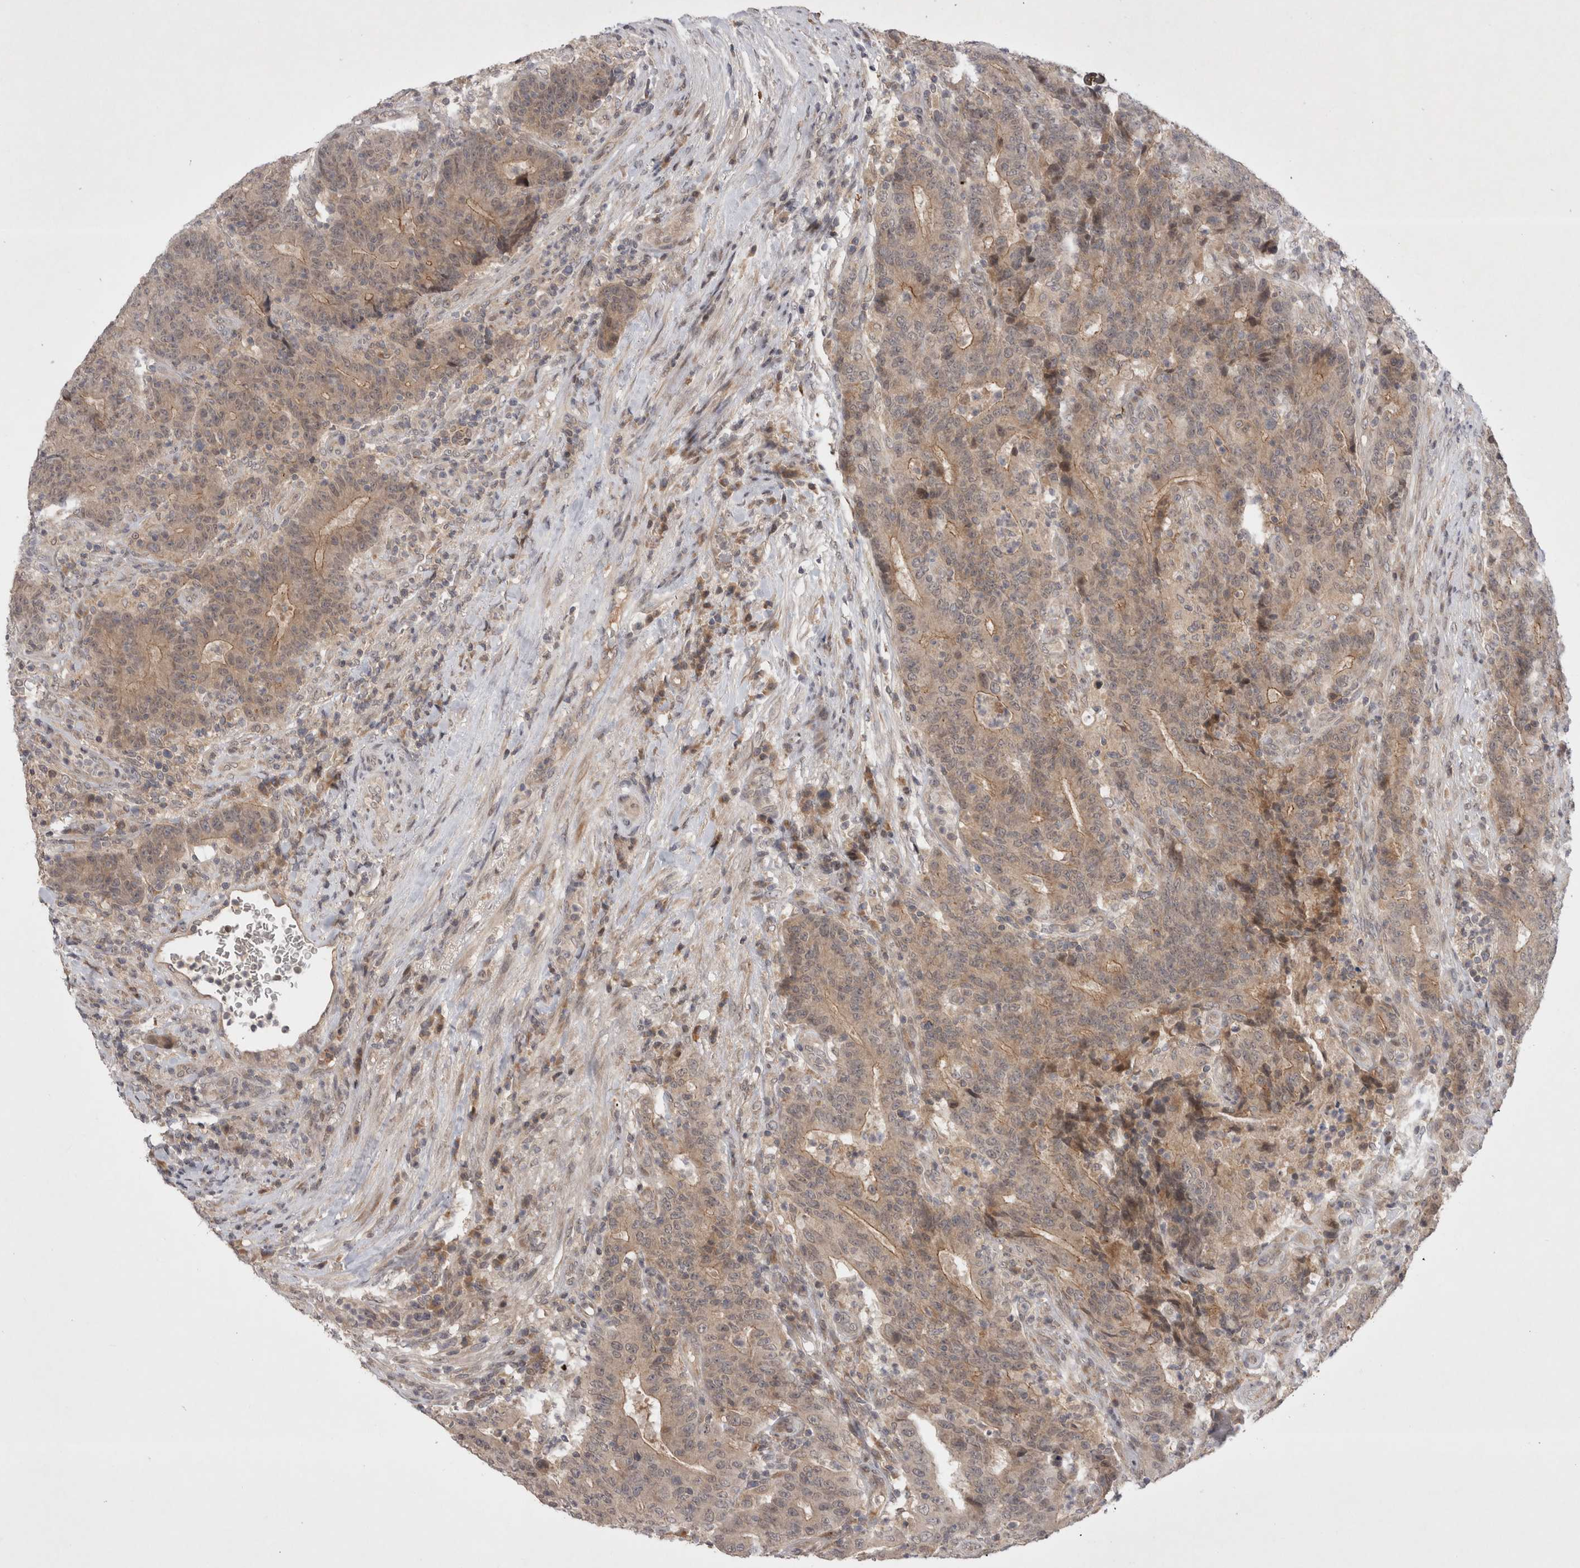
{"staining": {"intensity": "weak", "quantity": ">75%", "location": "cytoplasmic/membranous"}, "tissue": "colorectal cancer", "cell_type": "Tumor cells", "image_type": "cancer", "snomed": [{"axis": "morphology", "description": "Normal tissue, NOS"}, {"axis": "morphology", "description": "Adenocarcinoma, NOS"}, {"axis": "topography", "description": "Colon"}], "caption": "Immunohistochemical staining of human adenocarcinoma (colorectal) shows weak cytoplasmic/membranous protein staining in approximately >75% of tumor cells. (IHC, brightfield microscopy, high magnification).", "gene": "PLEKHM1", "patient": {"sex": "female", "age": 75}}